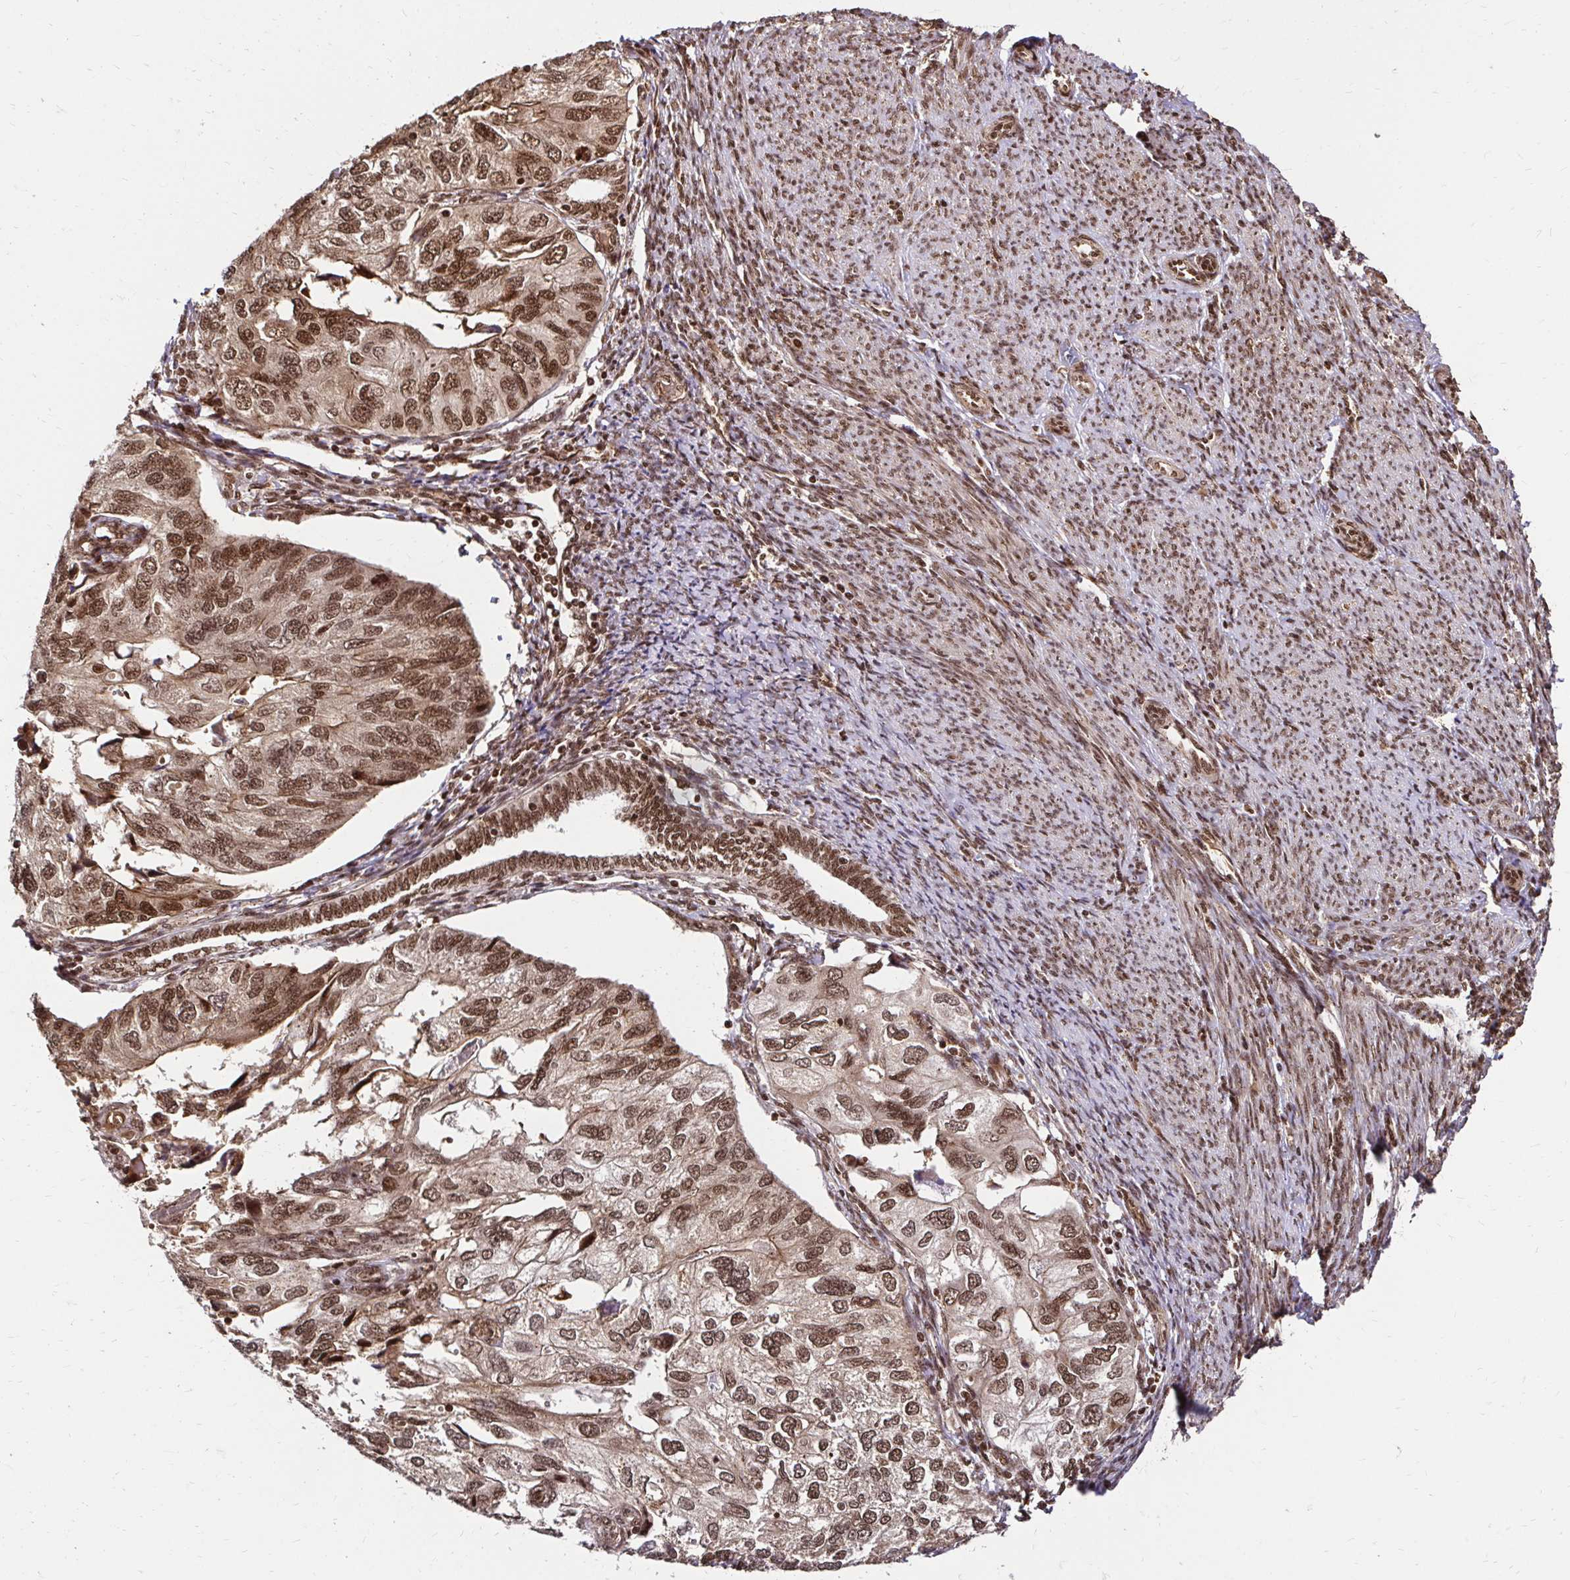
{"staining": {"intensity": "moderate", "quantity": ">75%", "location": "cytoplasmic/membranous,nuclear"}, "tissue": "endometrial cancer", "cell_type": "Tumor cells", "image_type": "cancer", "snomed": [{"axis": "morphology", "description": "Carcinoma, NOS"}, {"axis": "topography", "description": "Uterus"}], "caption": "This micrograph reveals IHC staining of endometrial cancer (carcinoma), with medium moderate cytoplasmic/membranous and nuclear positivity in approximately >75% of tumor cells.", "gene": "GLYR1", "patient": {"sex": "female", "age": 76}}